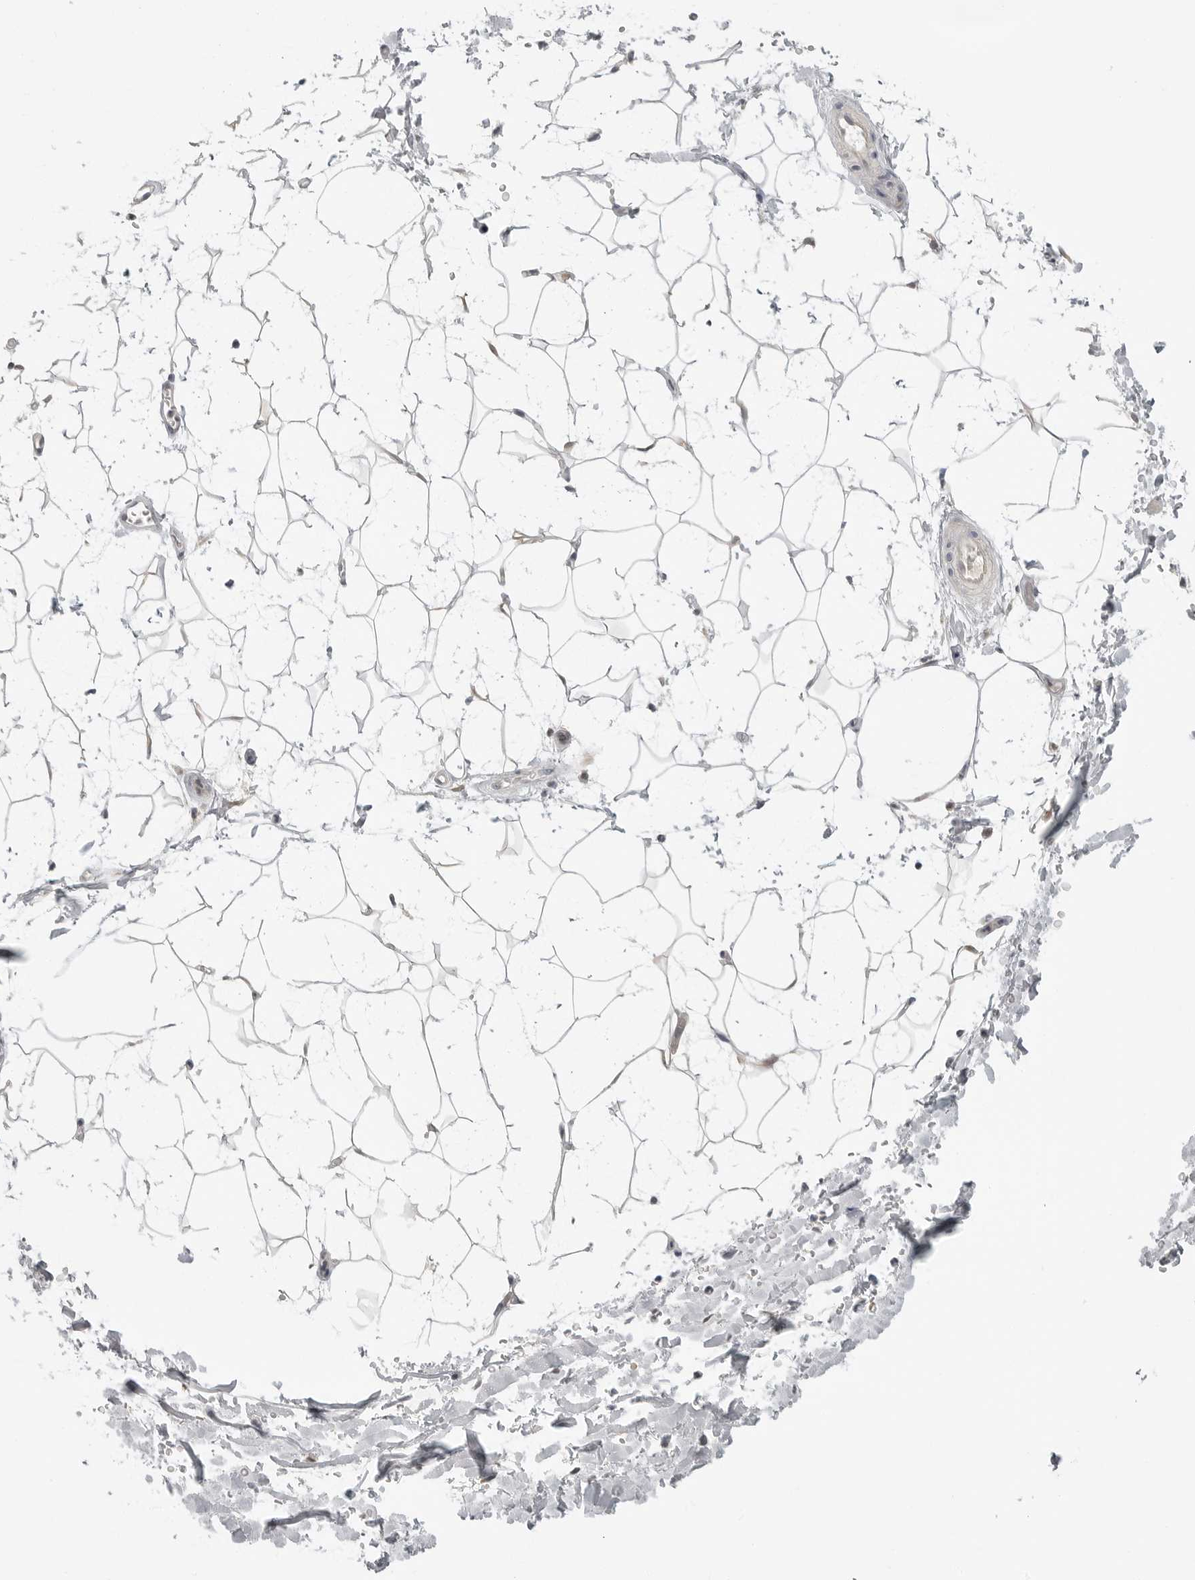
{"staining": {"intensity": "negative", "quantity": "none", "location": "none"}, "tissue": "adipose tissue", "cell_type": "Adipocytes", "image_type": "normal", "snomed": [{"axis": "morphology", "description": "Normal tissue, NOS"}, {"axis": "topography", "description": "Soft tissue"}], "caption": "Adipocytes are negative for brown protein staining in benign adipose tissue. Nuclei are stained in blue.", "gene": "CTIF", "patient": {"sex": "male", "age": 72}}